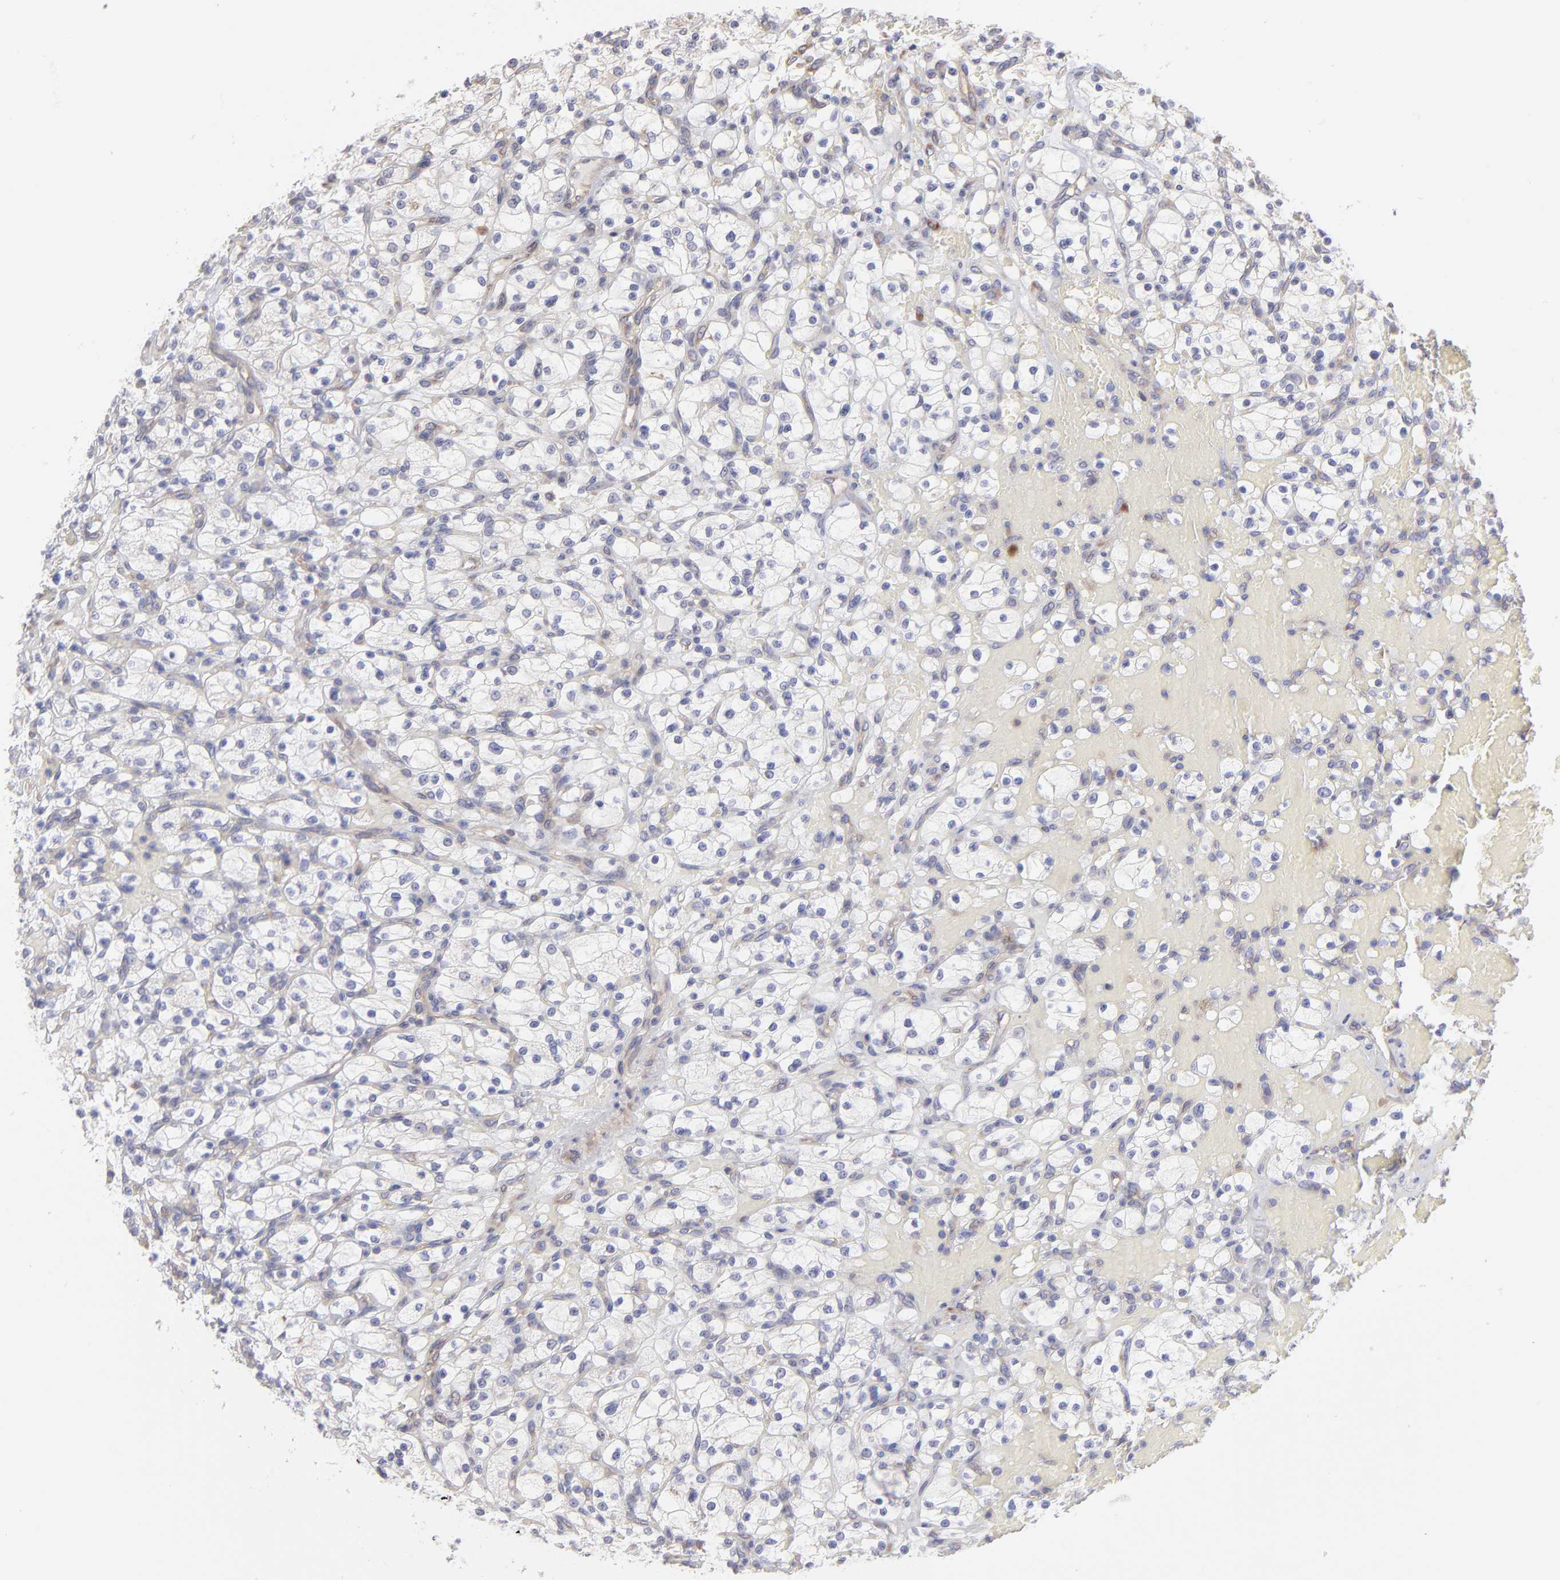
{"staining": {"intensity": "negative", "quantity": "none", "location": "none"}, "tissue": "renal cancer", "cell_type": "Tumor cells", "image_type": "cancer", "snomed": [{"axis": "morphology", "description": "Adenocarcinoma, NOS"}, {"axis": "topography", "description": "Kidney"}], "caption": "Immunohistochemical staining of human renal cancer reveals no significant positivity in tumor cells.", "gene": "RPLP0", "patient": {"sex": "female", "age": 83}}